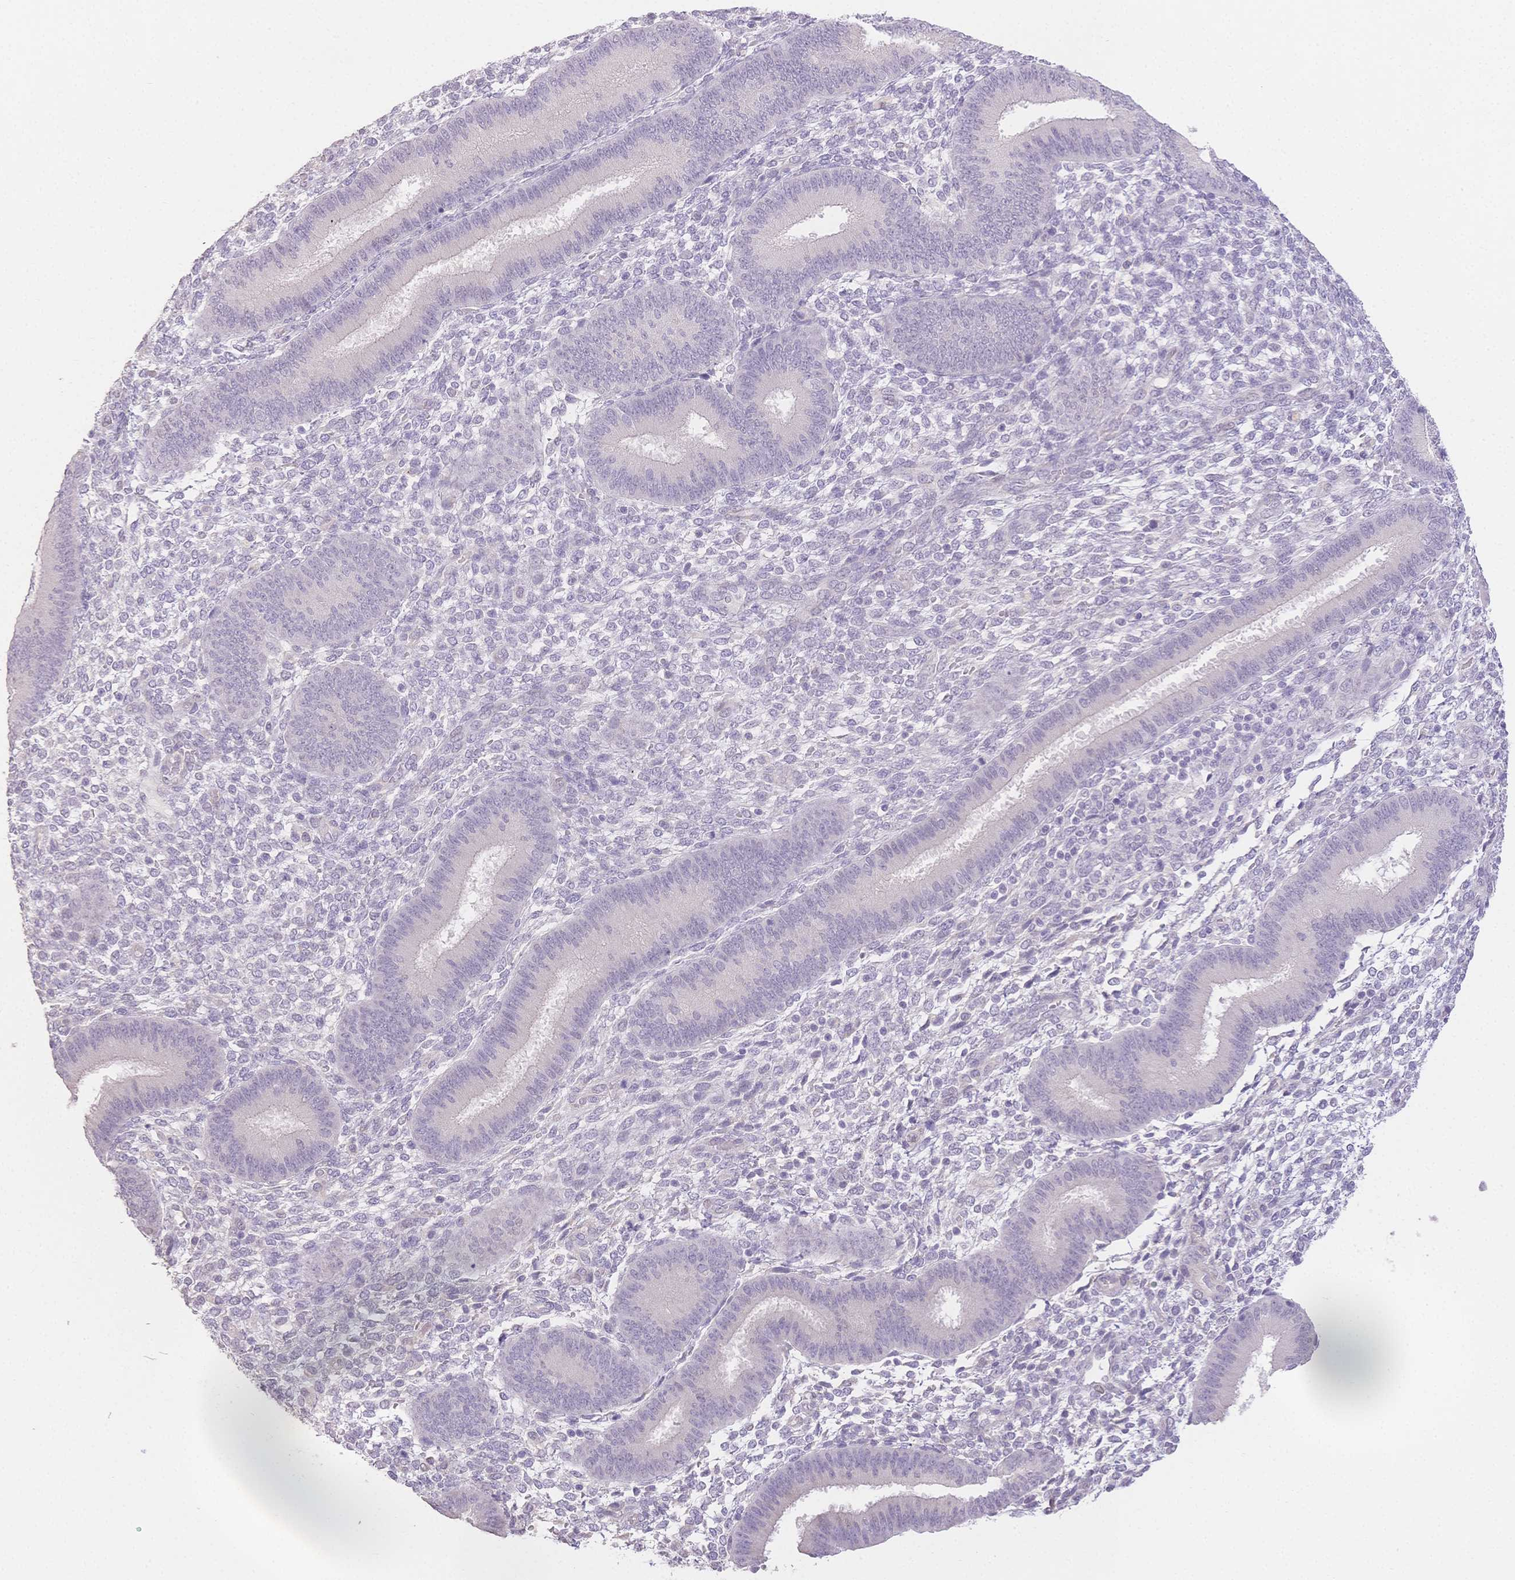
{"staining": {"intensity": "negative", "quantity": "none", "location": "none"}, "tissue": "endometrium", "cell_type": "Cells in endometrial stroma", "image_type": "normal", "snomed": [{"axis": "morphology", "description": "Normal tissue, NOS"}, {"axis": "topography", "description": "Endometrium"}], "caption": "IHC of benign human endometrium reveals no staining in cells in endometrial stroma. (Immunohistochemistry, brightfield microscopy, high magnification).", "gene": "SUV39H2", "patient": {"sex": "female", "age": 39}}